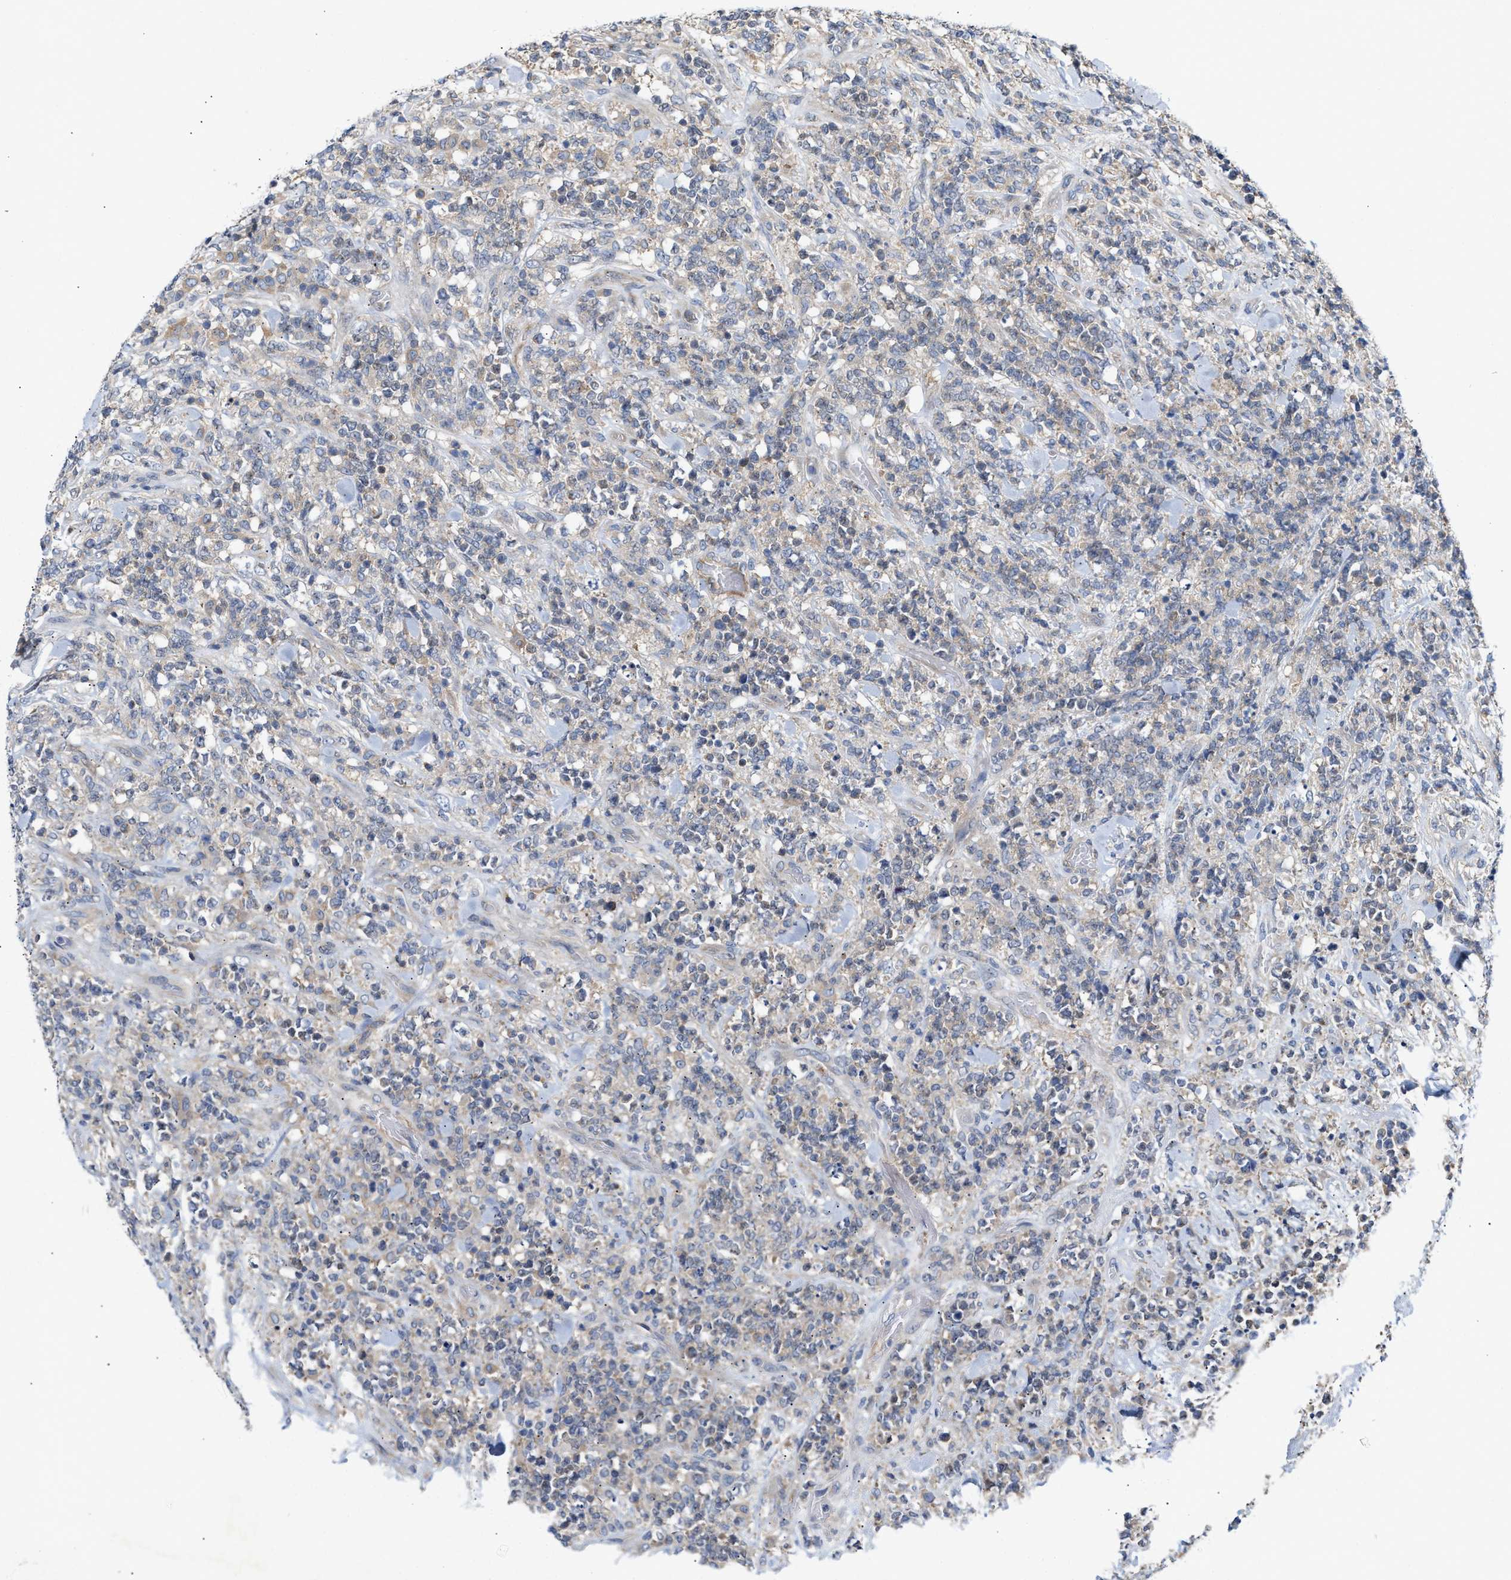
{"staining": {"intensity": "weak", "quantity": "<25%", "location": "cytoplasmic/membranous"}, "tissue": "lymphoma", "cell_type": "Tumor cells", "image_type": "cancer", "snomed": [{"axis": "morphology", "description": "Malignant lymphoma, non-Hodgkin's type, High grade"}, {"axis": "topography", "description": "Soft tissue"}], "caption": "There is no significant expression in tumor cells of malignant lymphoma, non-Hodgkin's type (high-grade).", "gene": "BBLN", "patient": {"sex": "male", "age": 18}}